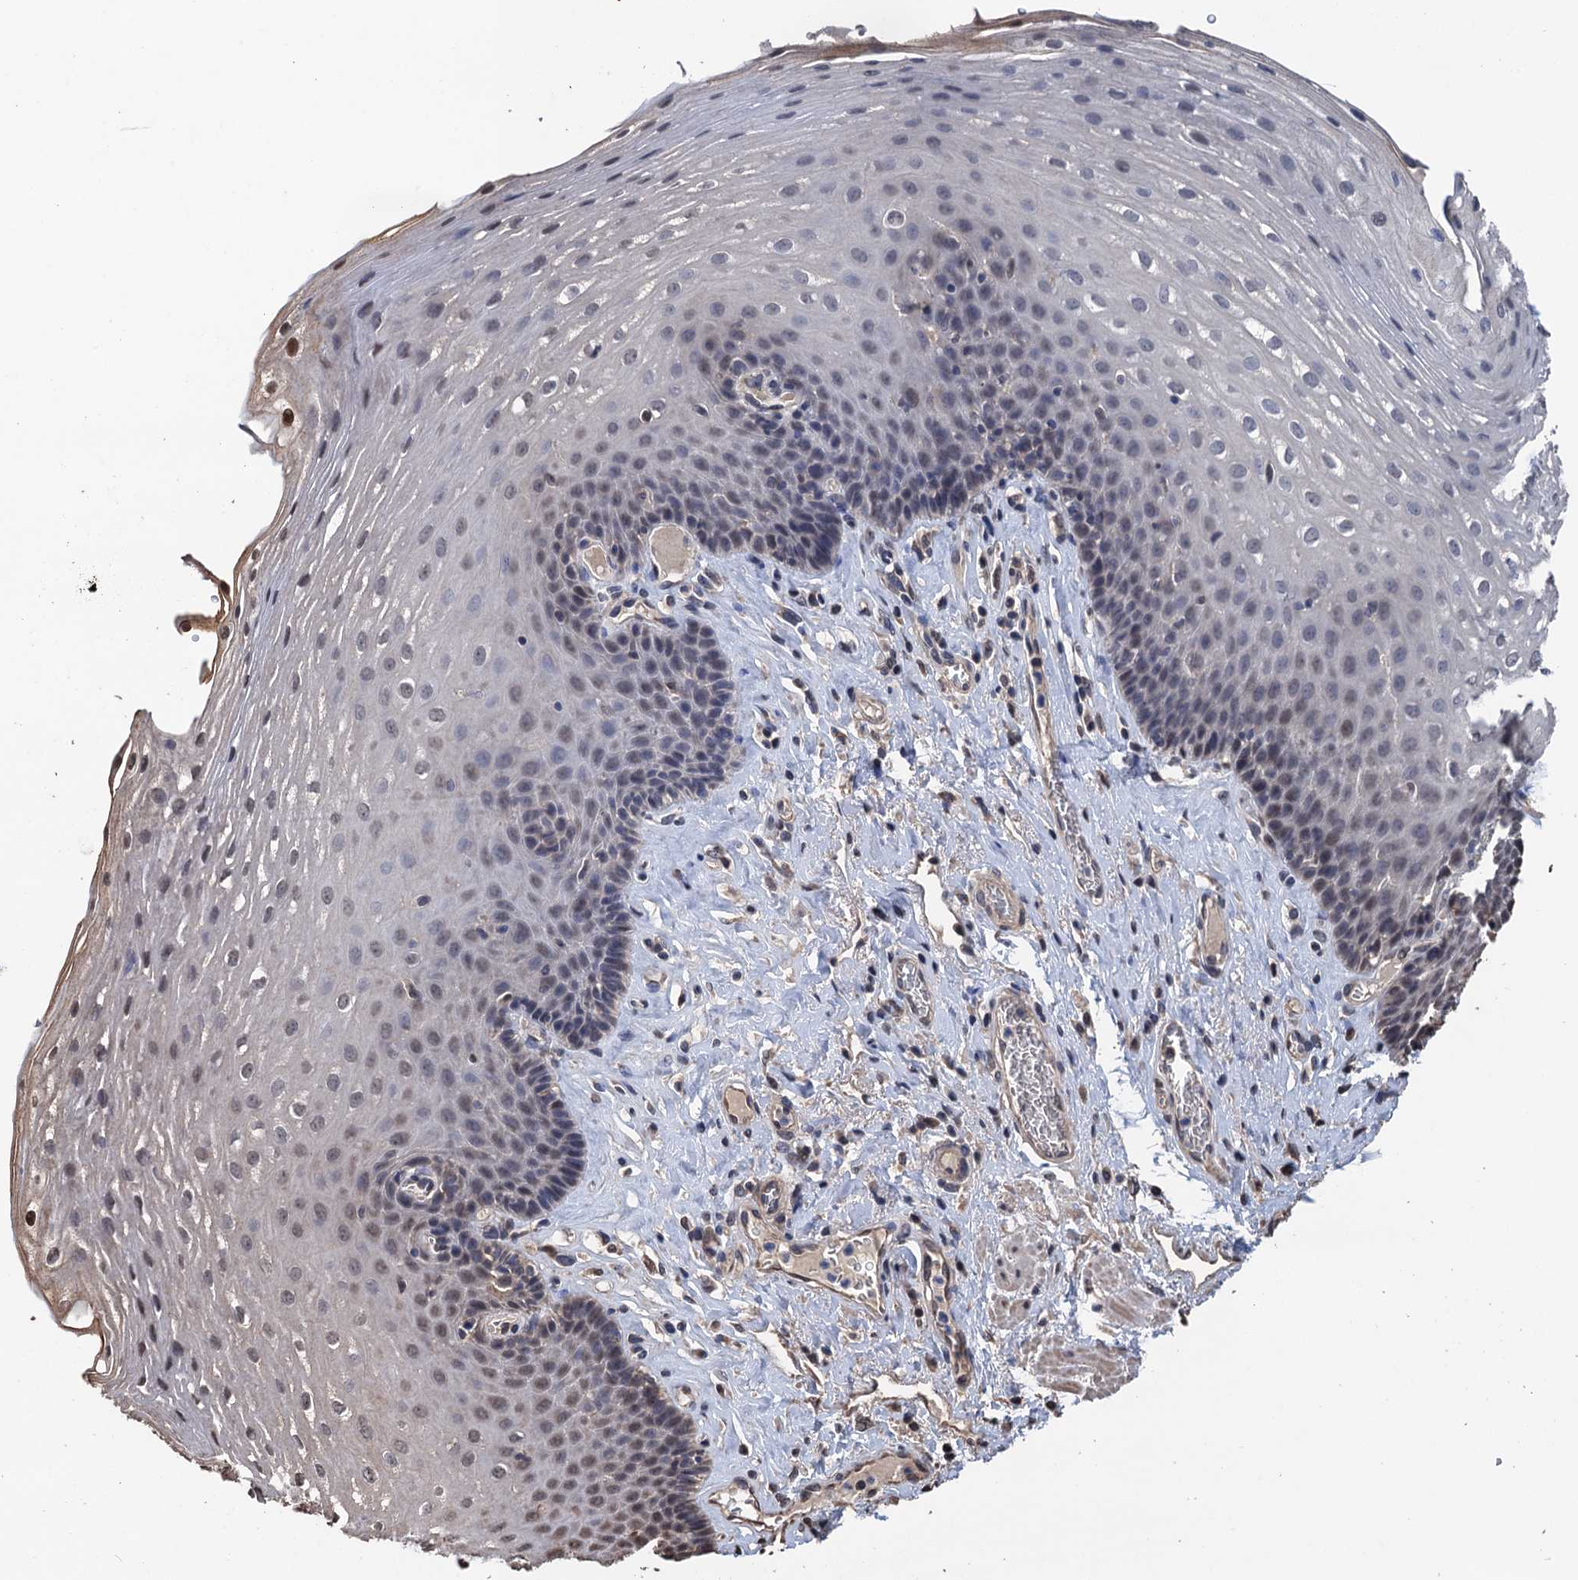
{"staining": {"intensity": "moderate", "quantity": "<25%", "location": "nuclear"}, "tissue": "esophagus", "cell_type": "Squamous epithelial cells", "image_type": "normal", "snomed": [{"axis": "morphology", "description": "Normal tissue, NOS"}, {"axis": "topography", "description": "Esophagus"}], "caption": "Squamous epithelial cells display moderate nuclear staining in approximately <25% of cells in normal esophagus. (Stains: DAB in brown, nuclei in blue, Microscopy: brightfield microscopy at high magnification).", "gene": "ART5", "patient": {"sex": "female", "age": 66}}